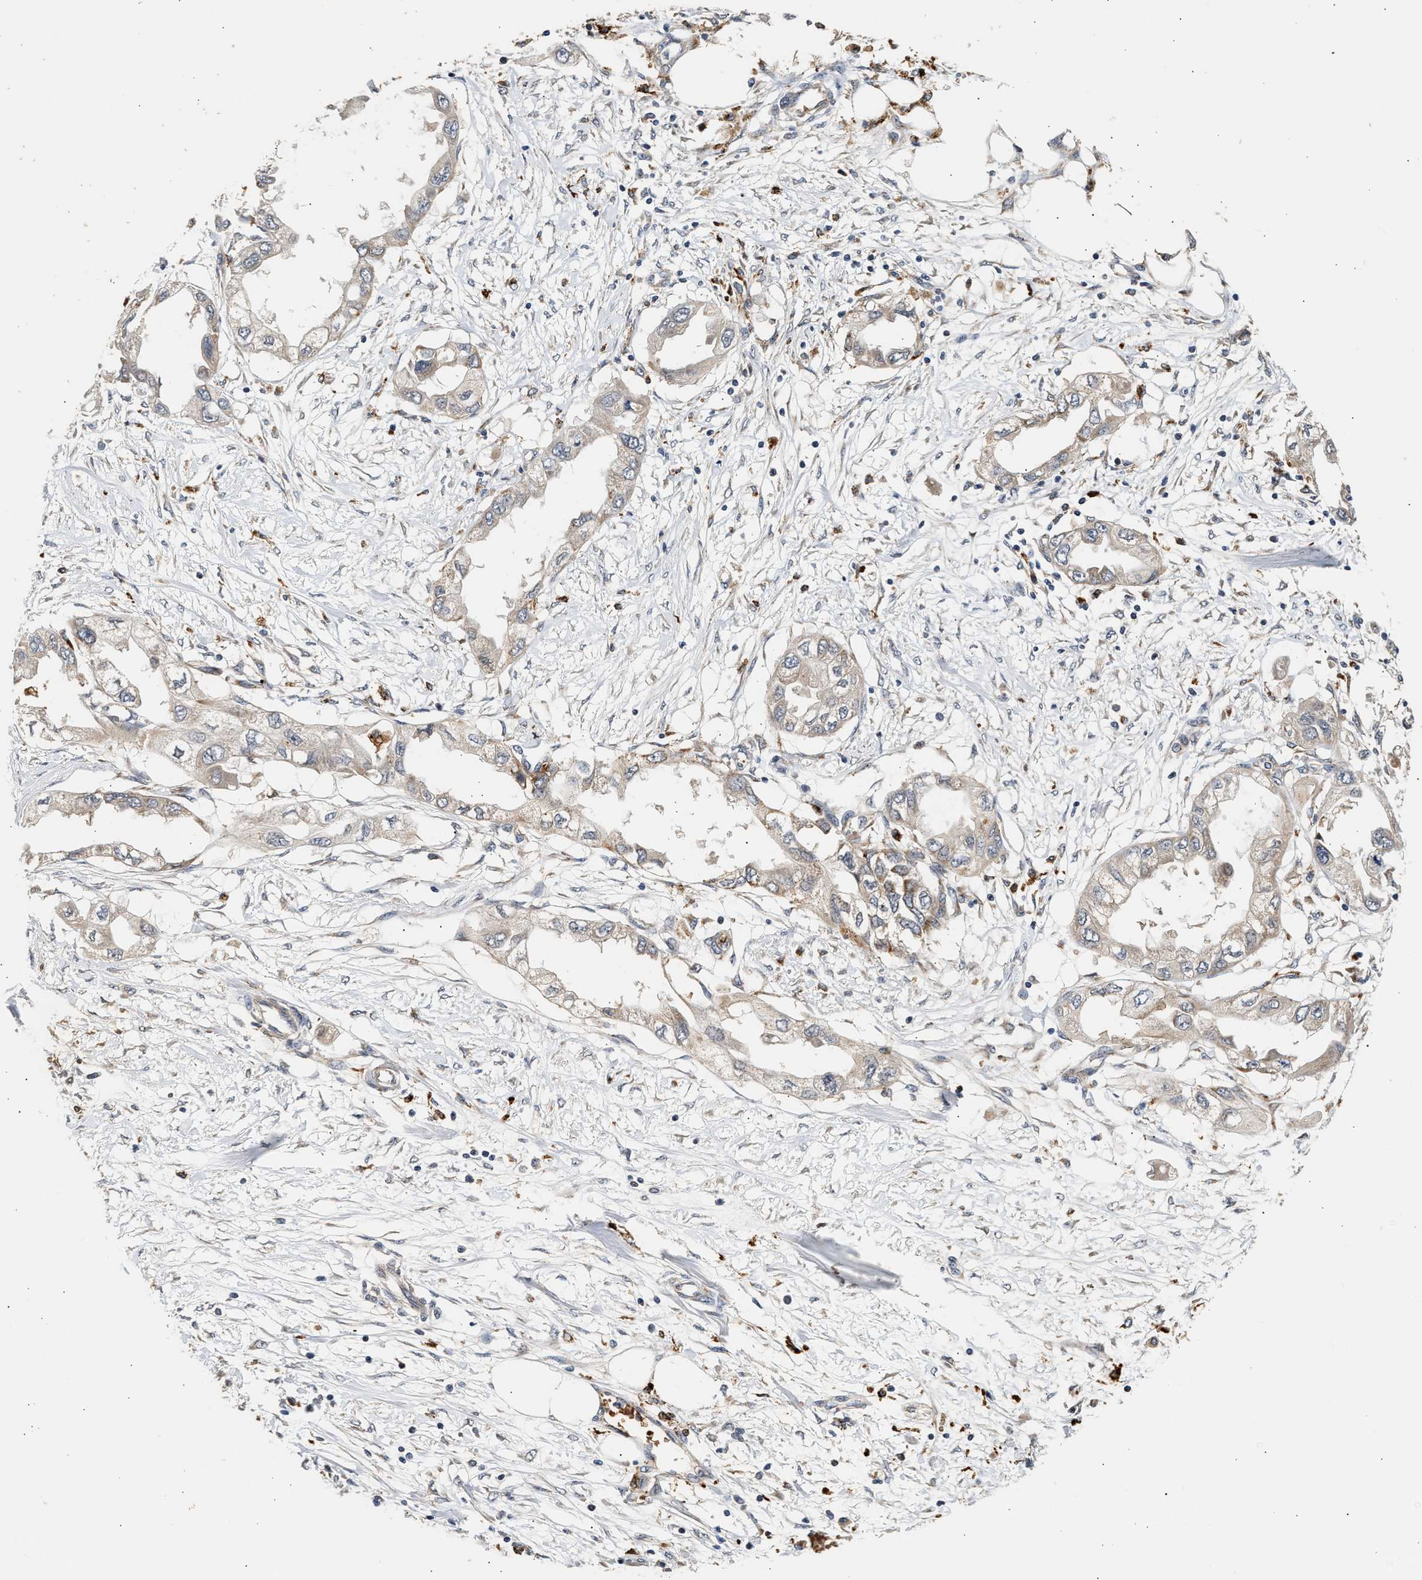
{"staining": {"intensity": "negative", "quantity": "none", "location": "none"}, "tissue": "endometrial cancer", "cell_type": "Tumor cells", "image_type": "cancer", "snomed": [{"axis": "morphology", "description": "Adenocarcinoma, NOS"}, {"axis": "topography", "description": "Endometrium"}], "caption": "An immunohistochemistry (IHC) histopathology image of endometrial adenocarcinoma is shown. There is no staining in tumor cells of endometrial adenocarcinoma.", "gene": "PLD3", "patient": {"sex": "female", "age": 67}}